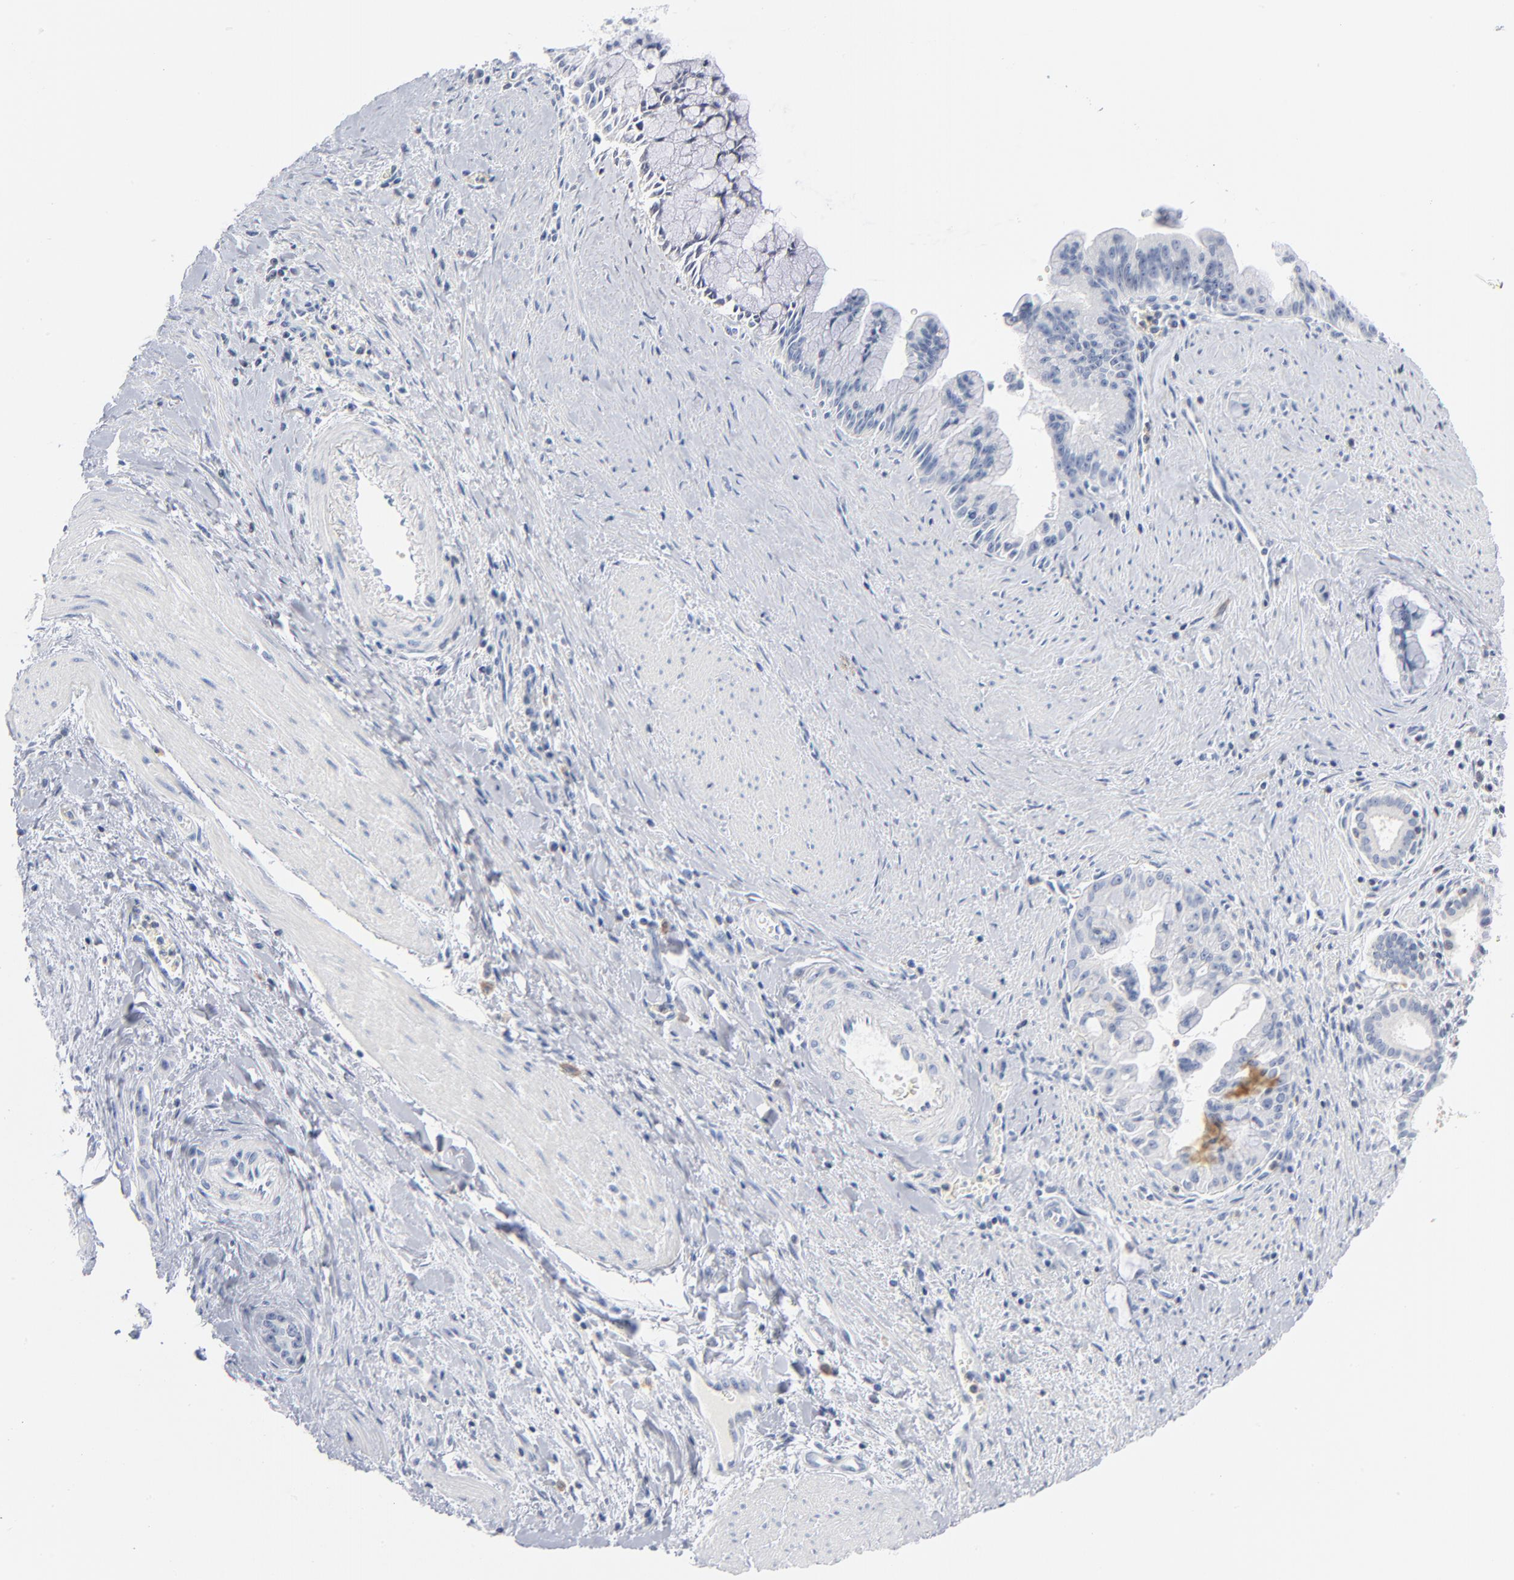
{"staining": {"intensity": "negative", "quantity": "none", "location": "none"}, "tissue": "pancreatic cancer", "cell_type": "Tumor cells", "image_type": "cancer", "snomed": [{"axis": "morphology", "description": "Adenocarcinoma, NOS"}, {"axis": "topography", "description": "Pancreas"}], "caption": "Tumor cells show no significant protein staining in pancreatic cancer. (DAB (3,3'-diaminobenzidine) IHC visualized using brightfield microscopy, high magnification).", "gene": "PTK2B", "patient": {"sex": "male", "age": 59}}